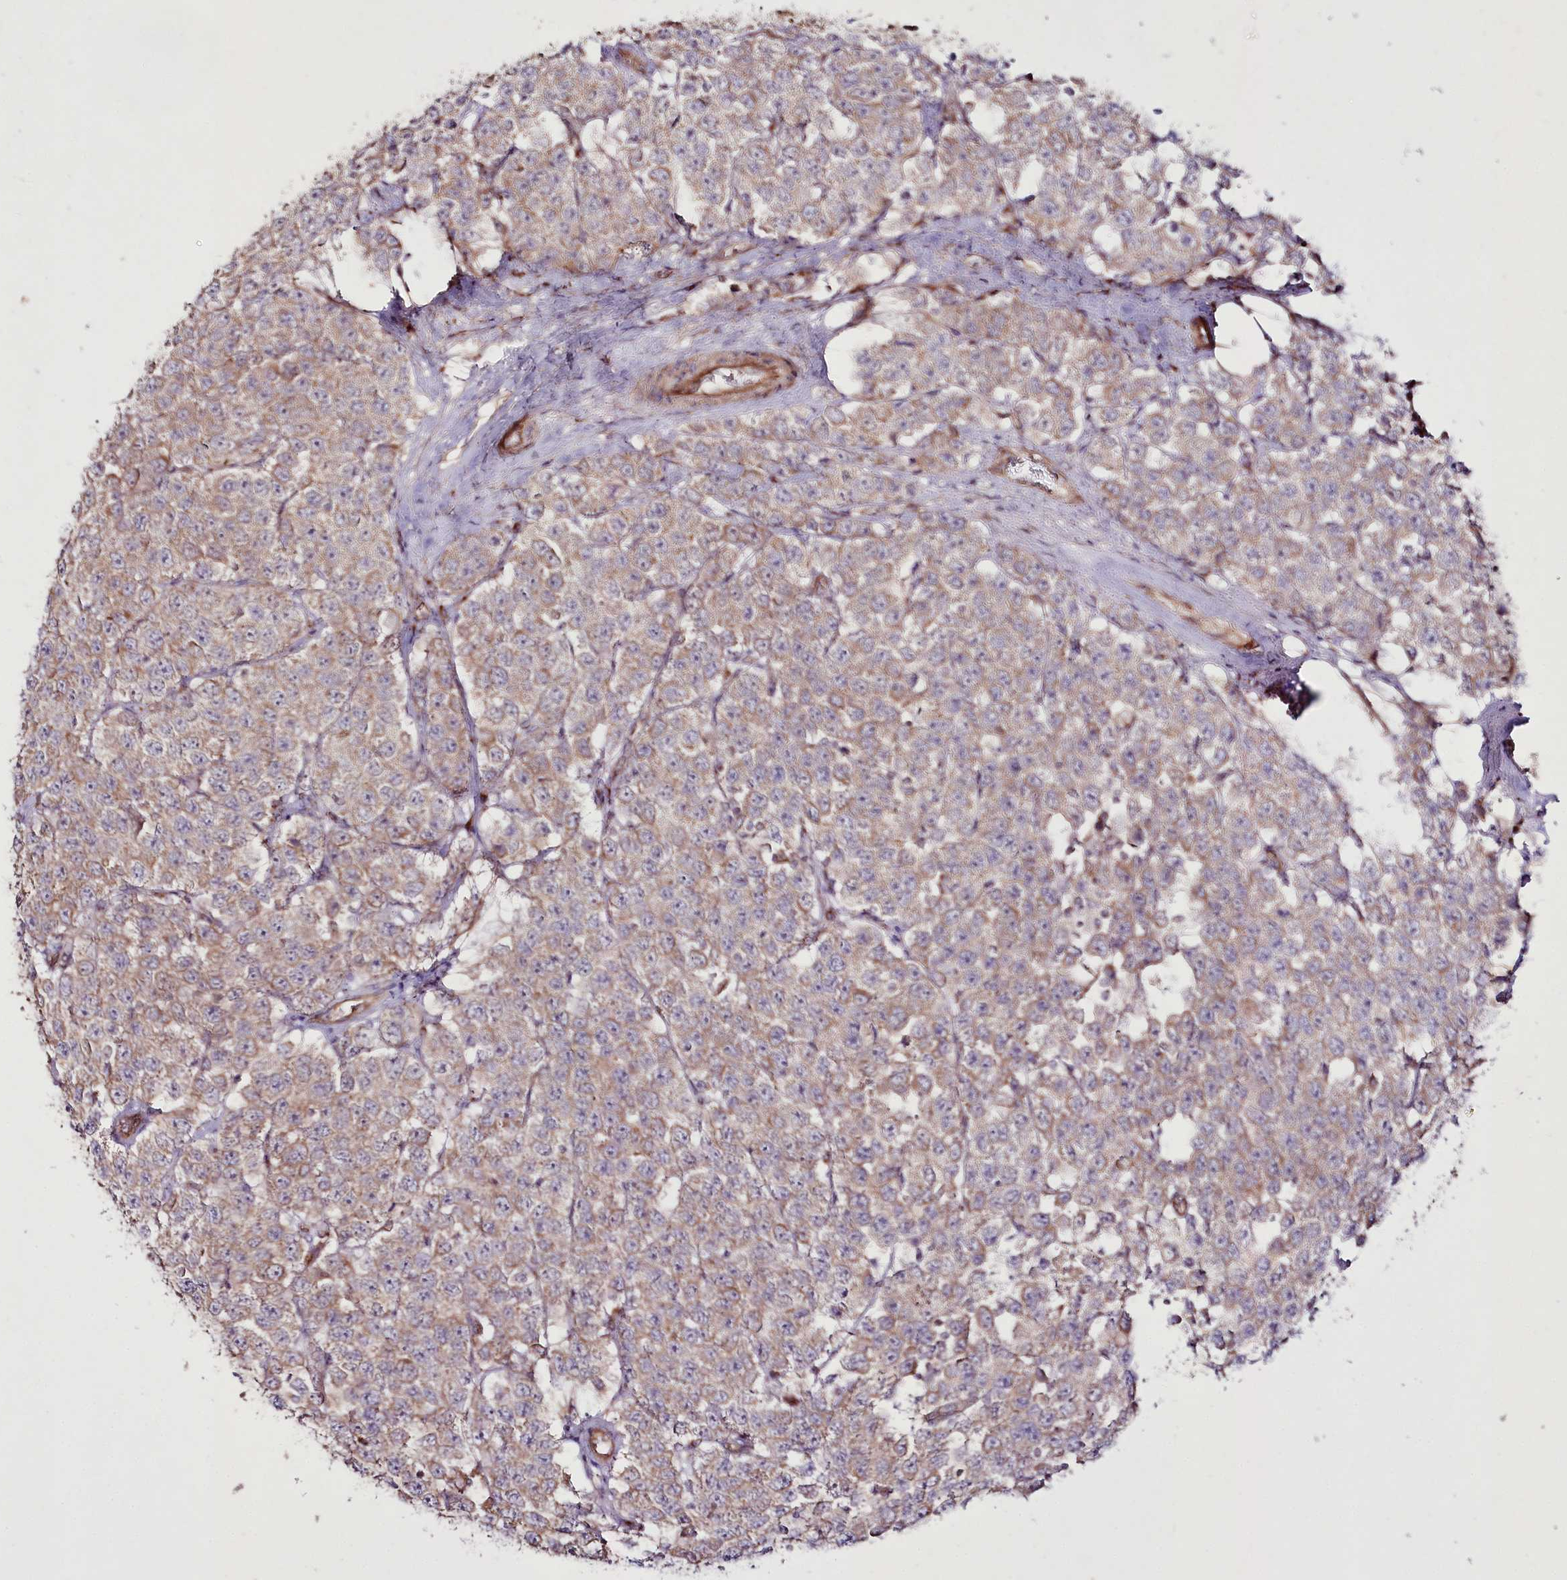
{"staining": {"intensity": "weak", "quantity": ">75%", "location": "cytoplasmic/membranous"}, "tissue": "testis cancer", "cell_type": "Tumor cells", "image_type": "cancer", "snomed": [{"axis": "morphology", "description": "Seminoma, NOS"}, {"axis": "topography", "description": "Testis"}], "caption": "Testis seminoma stained with DAB (3,3'-diaminobenzidine) immunohistochemistry (IHC) exhibits low levels of weak cytoplasmic/membranous expression in approximately >75% of tumor cells.", "gene": "REXO2", "patient": {"sex": "male", "age": 28}}